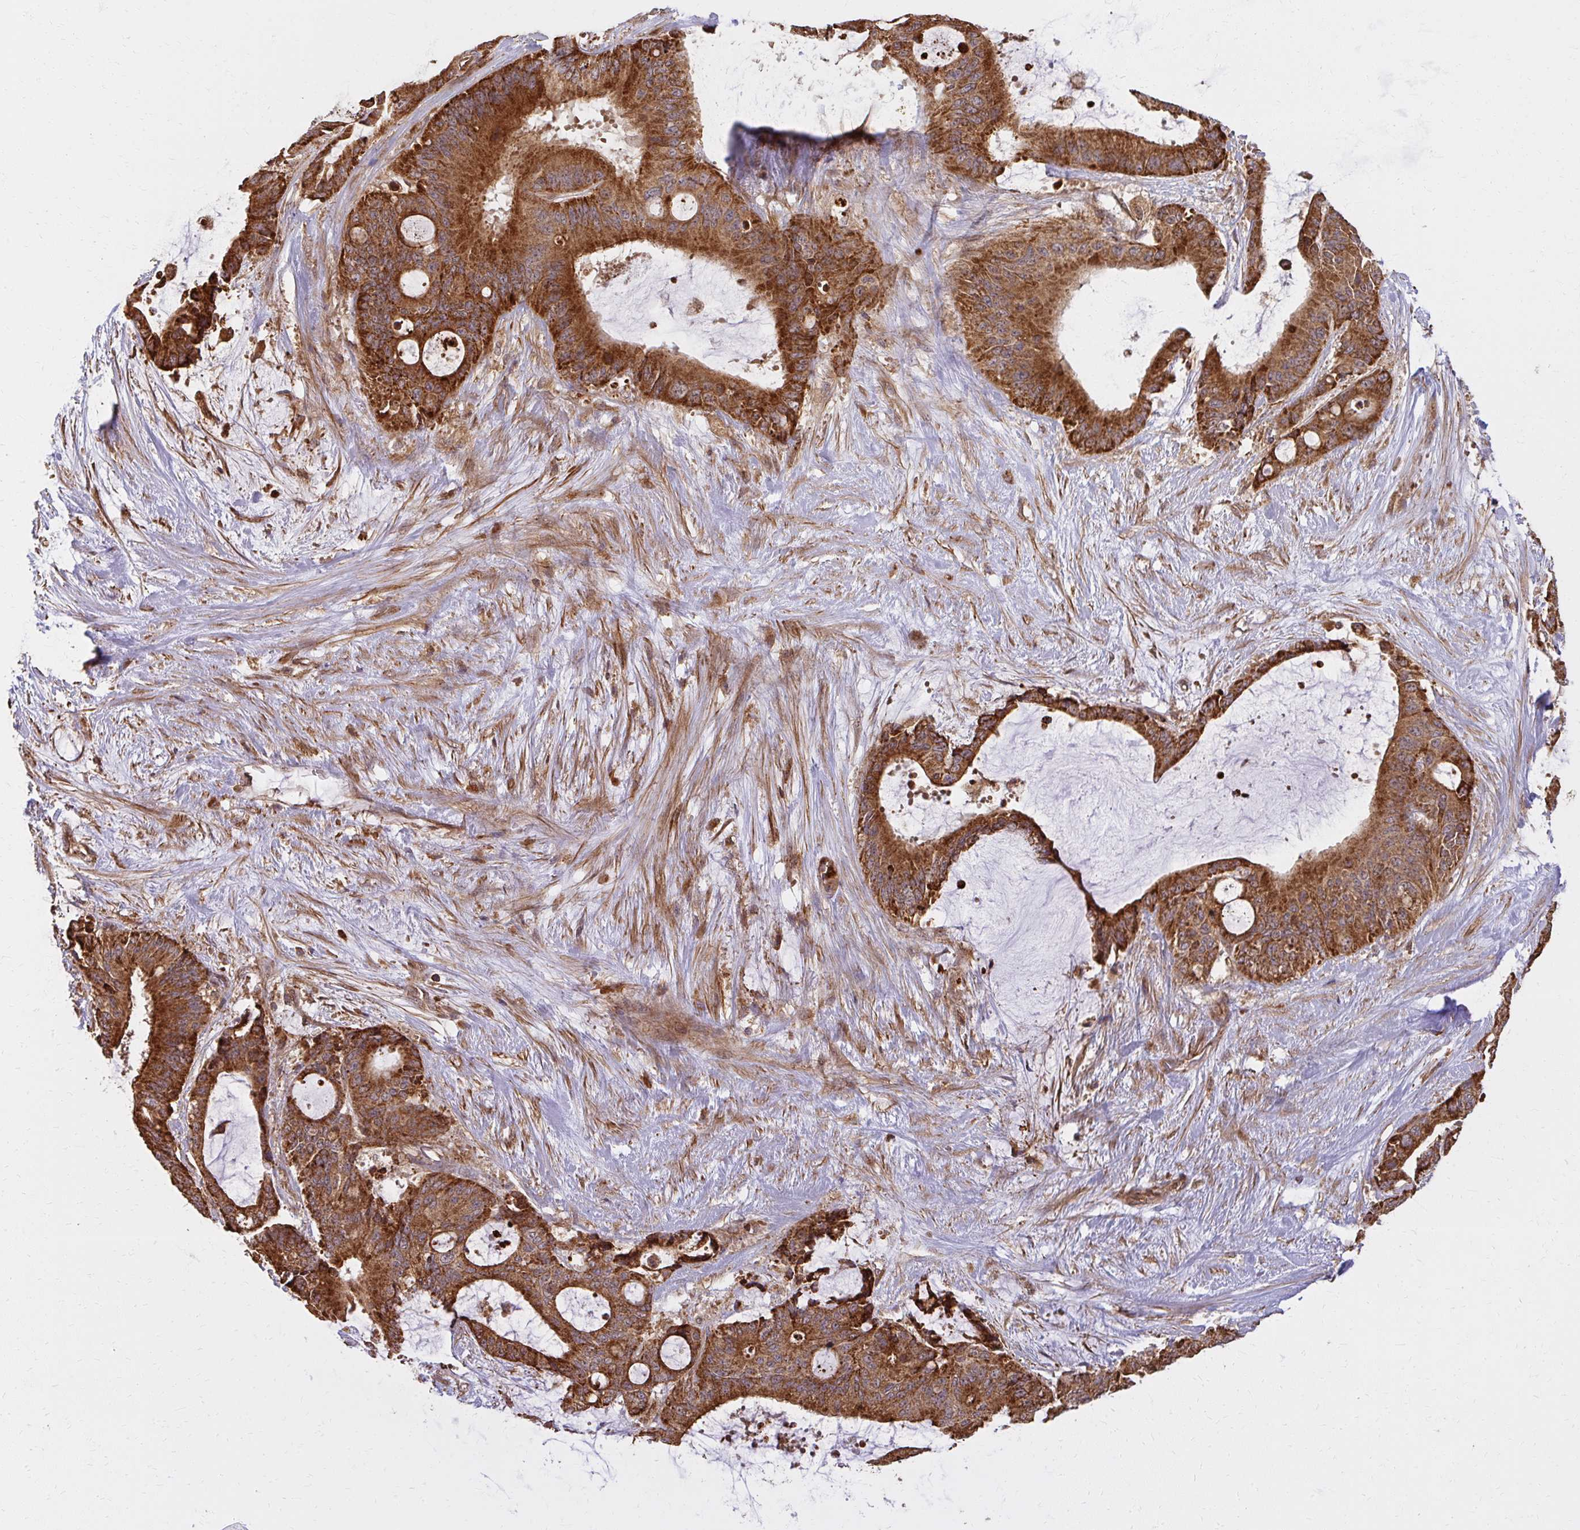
{"staining": {"intensity": "strong", "quantity": ">75%", "location": "cytoplasmic/membranous"}, "tissue": "liver cancer", "cell_type": "Tumor cells", "image_type": "cancer", "snomed": [{"axis": "morphology", "description": "Normal tissue, NOS"}, {"axis": "morphology", "description": "Cholangiocarcinoma"}, {"axis": "topography", "description": "Liver"}, {"axis": "topography", "description": "Peripheral nerve tissue"}], "caption": "This is an image of IHC staining of liver cancer, which shows strong staining in the cytoplasmic/membranous of tumor cells.", "gene": "GNS", "patient": {"sex": "female", "age": 73}}